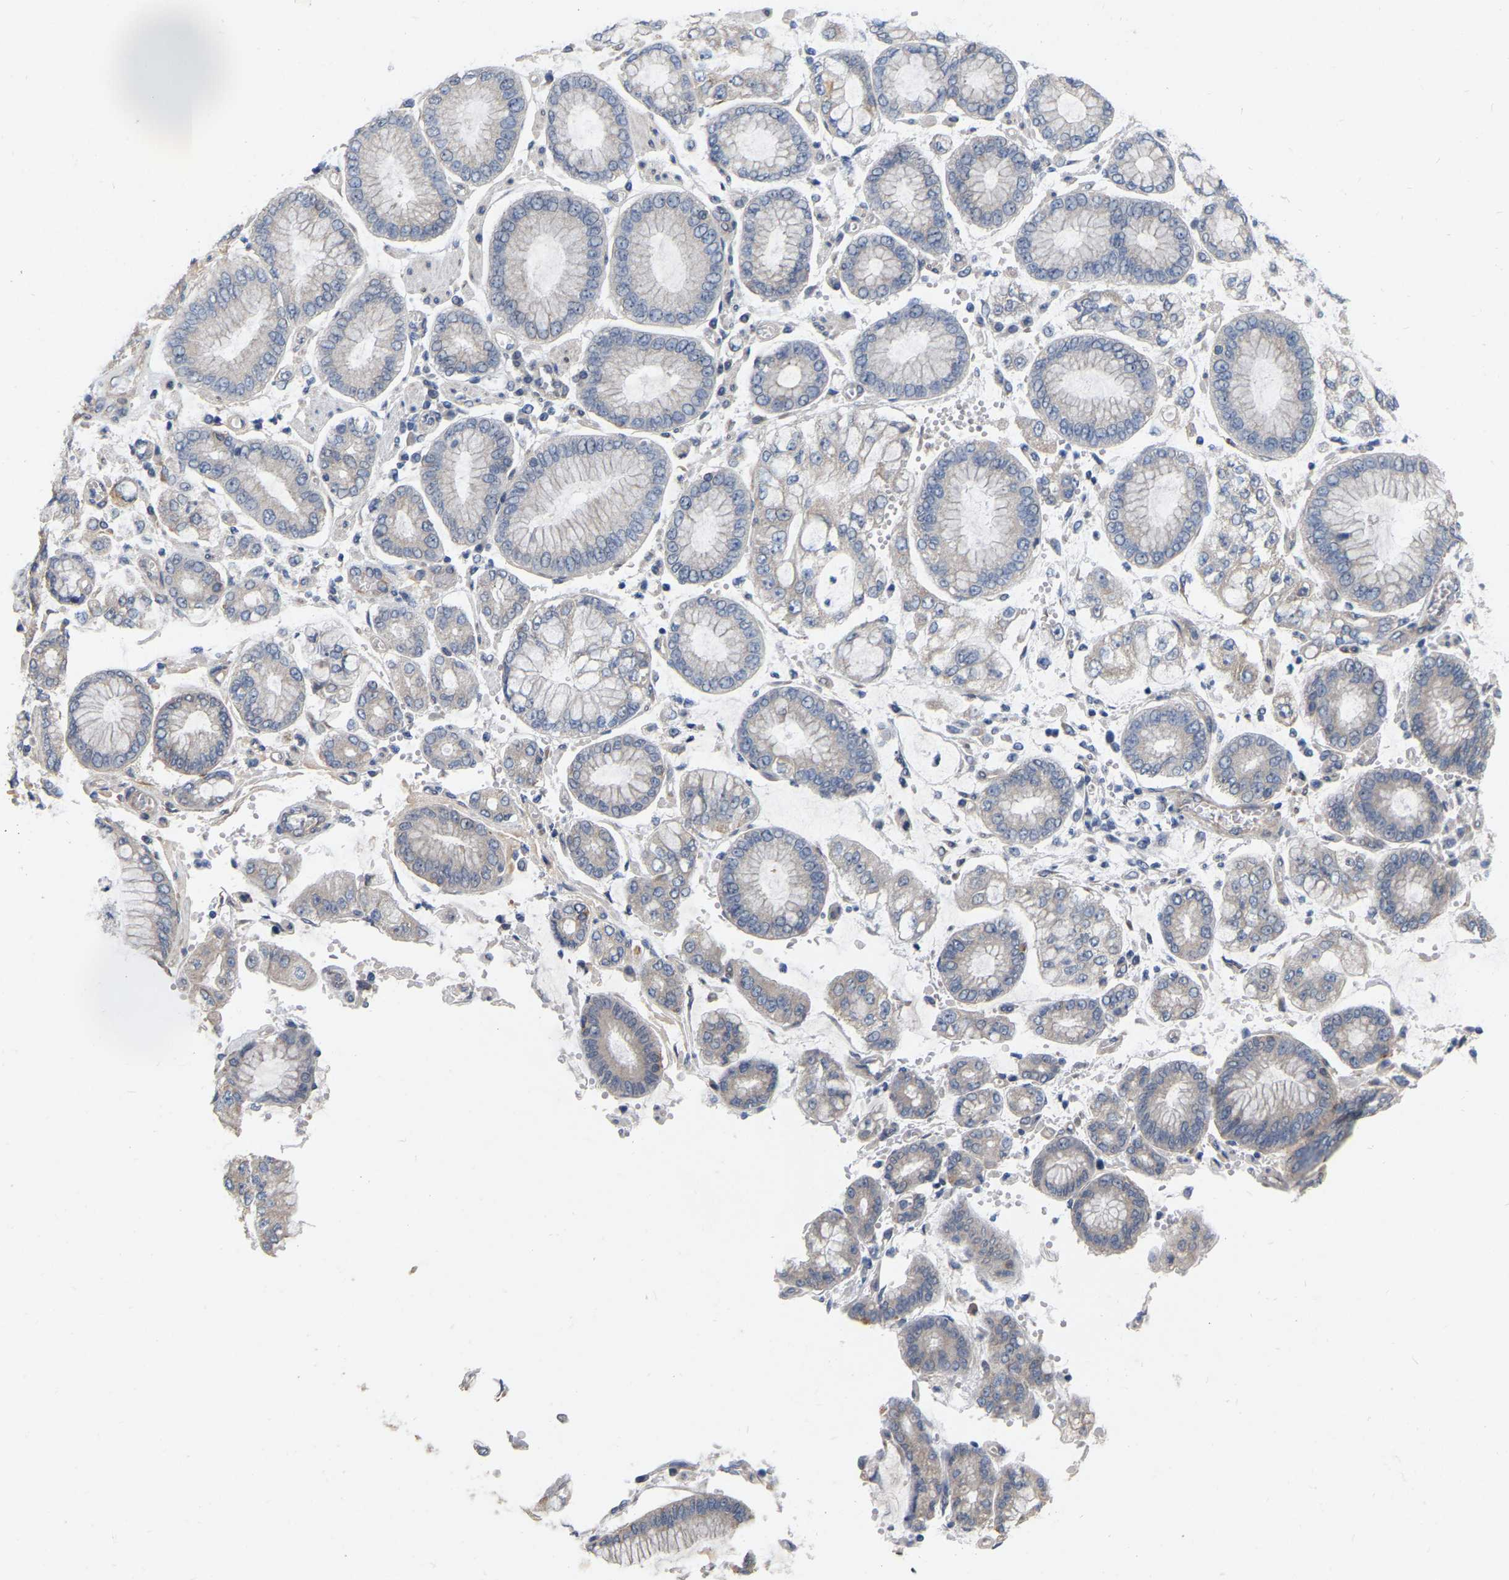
{"staining": {"intensity": "weak", "quantity": "<25%", "location": "cytoplasmic/membranous"}, "tissue": "stomach cancer", "cell_type": "Tumor cells", "image_type": "cancer", "snomed": [{"axis": "morphology", "description": "Adenocarcinoma, NOS"}, {"axis": "topography", "description": "Stomach"}], "caption": "Immunohistochemistry (IHC) histopathology image of human stomach adenocarcinoma stained for a protein (brown), which shows no staining in tumor cells.", "gene": "SSH1", "patient": {"sex": "male", "age": 76}}